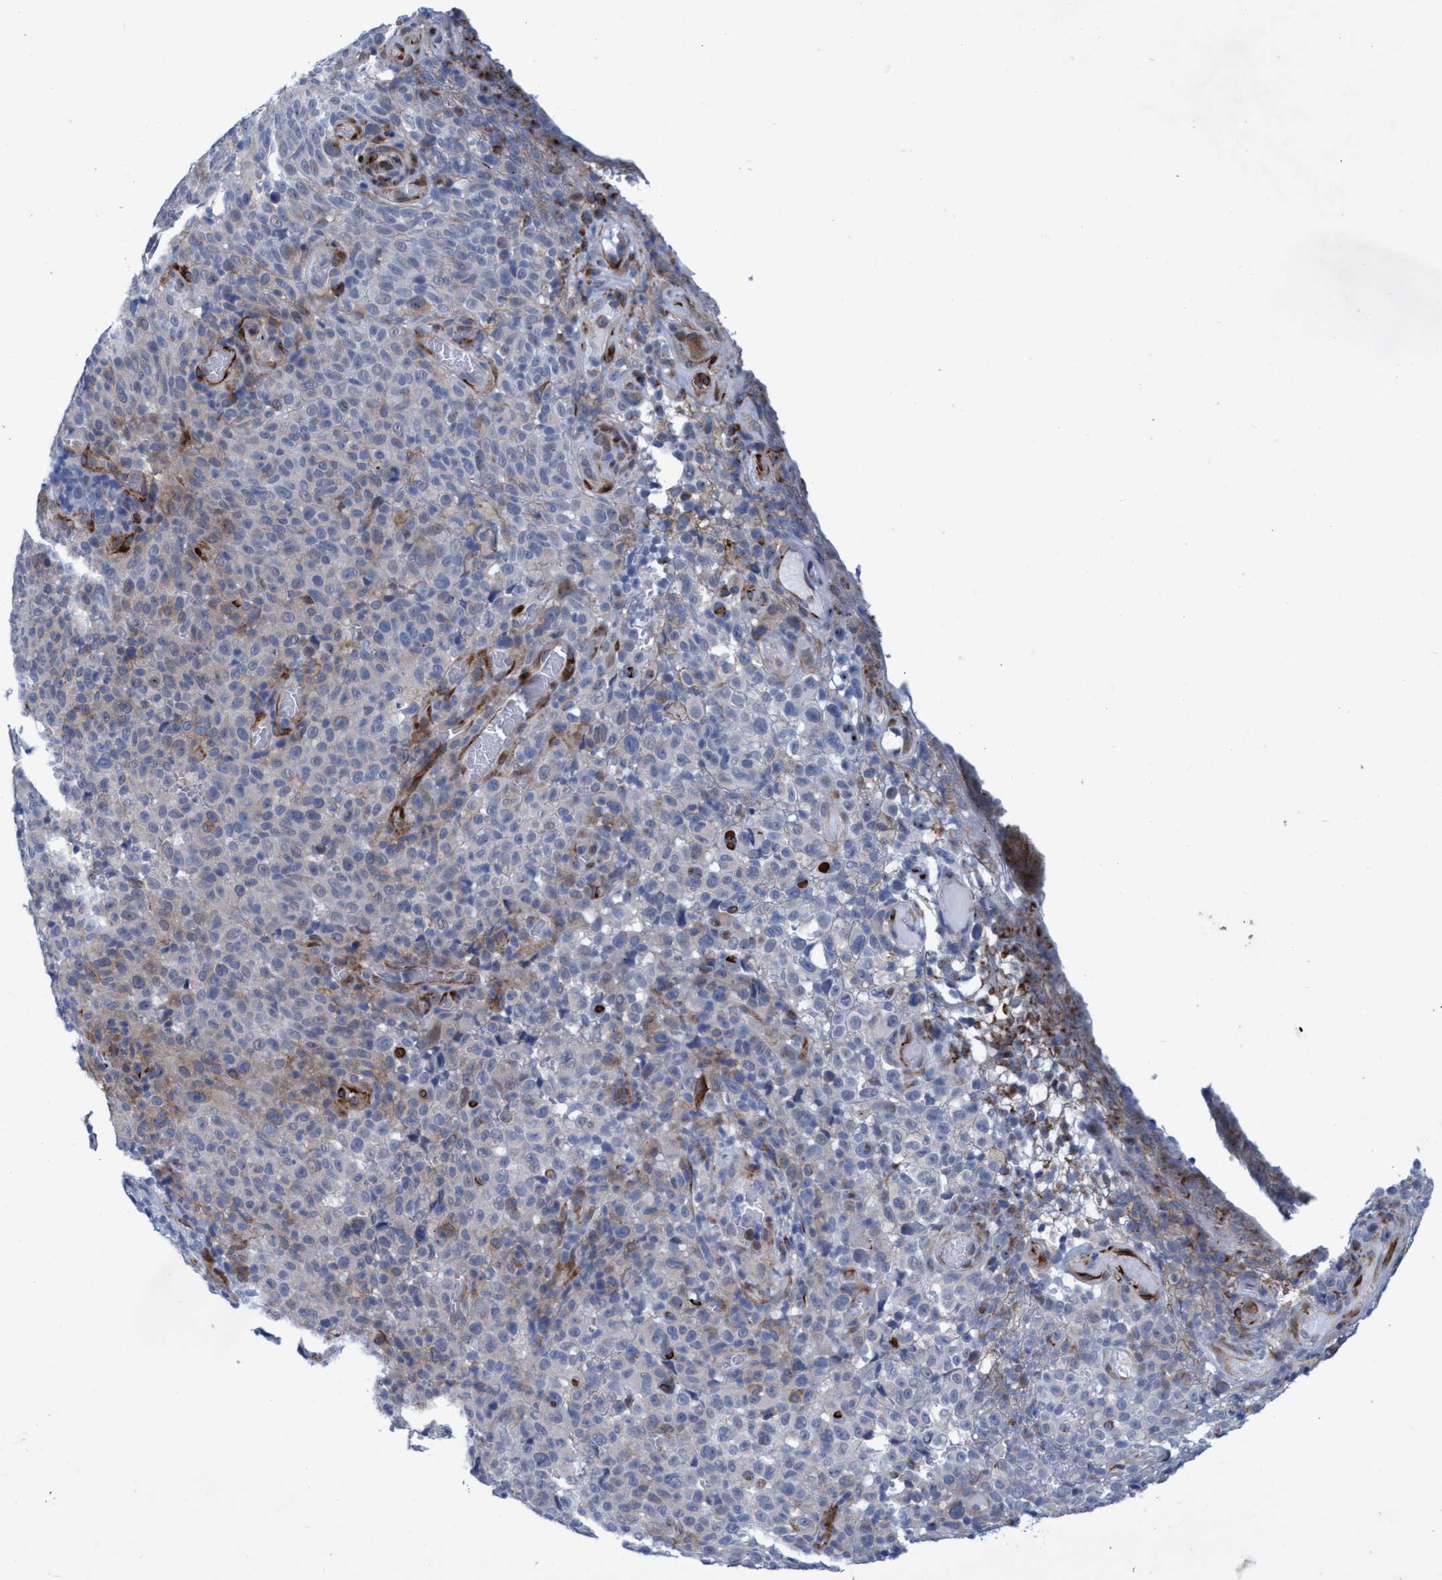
{"staining": {"intensity": "weak", "quantity": "<25%", "location": "cytoplasmic/membranous"}, "tissue": "melanoma", "cell_type": "Tumor cells", "image_type": "cancer", "snomed": [{"axis": "morphology", "description": "Malignant melanoma, NOS"}, {"axis": "topography", "description": "Skin"}], "caption": "IHC of human melanoma displays no expression in tumor cells.", "gene": "SLC43A2", "patient": {"sex": "female", "age": 82}}